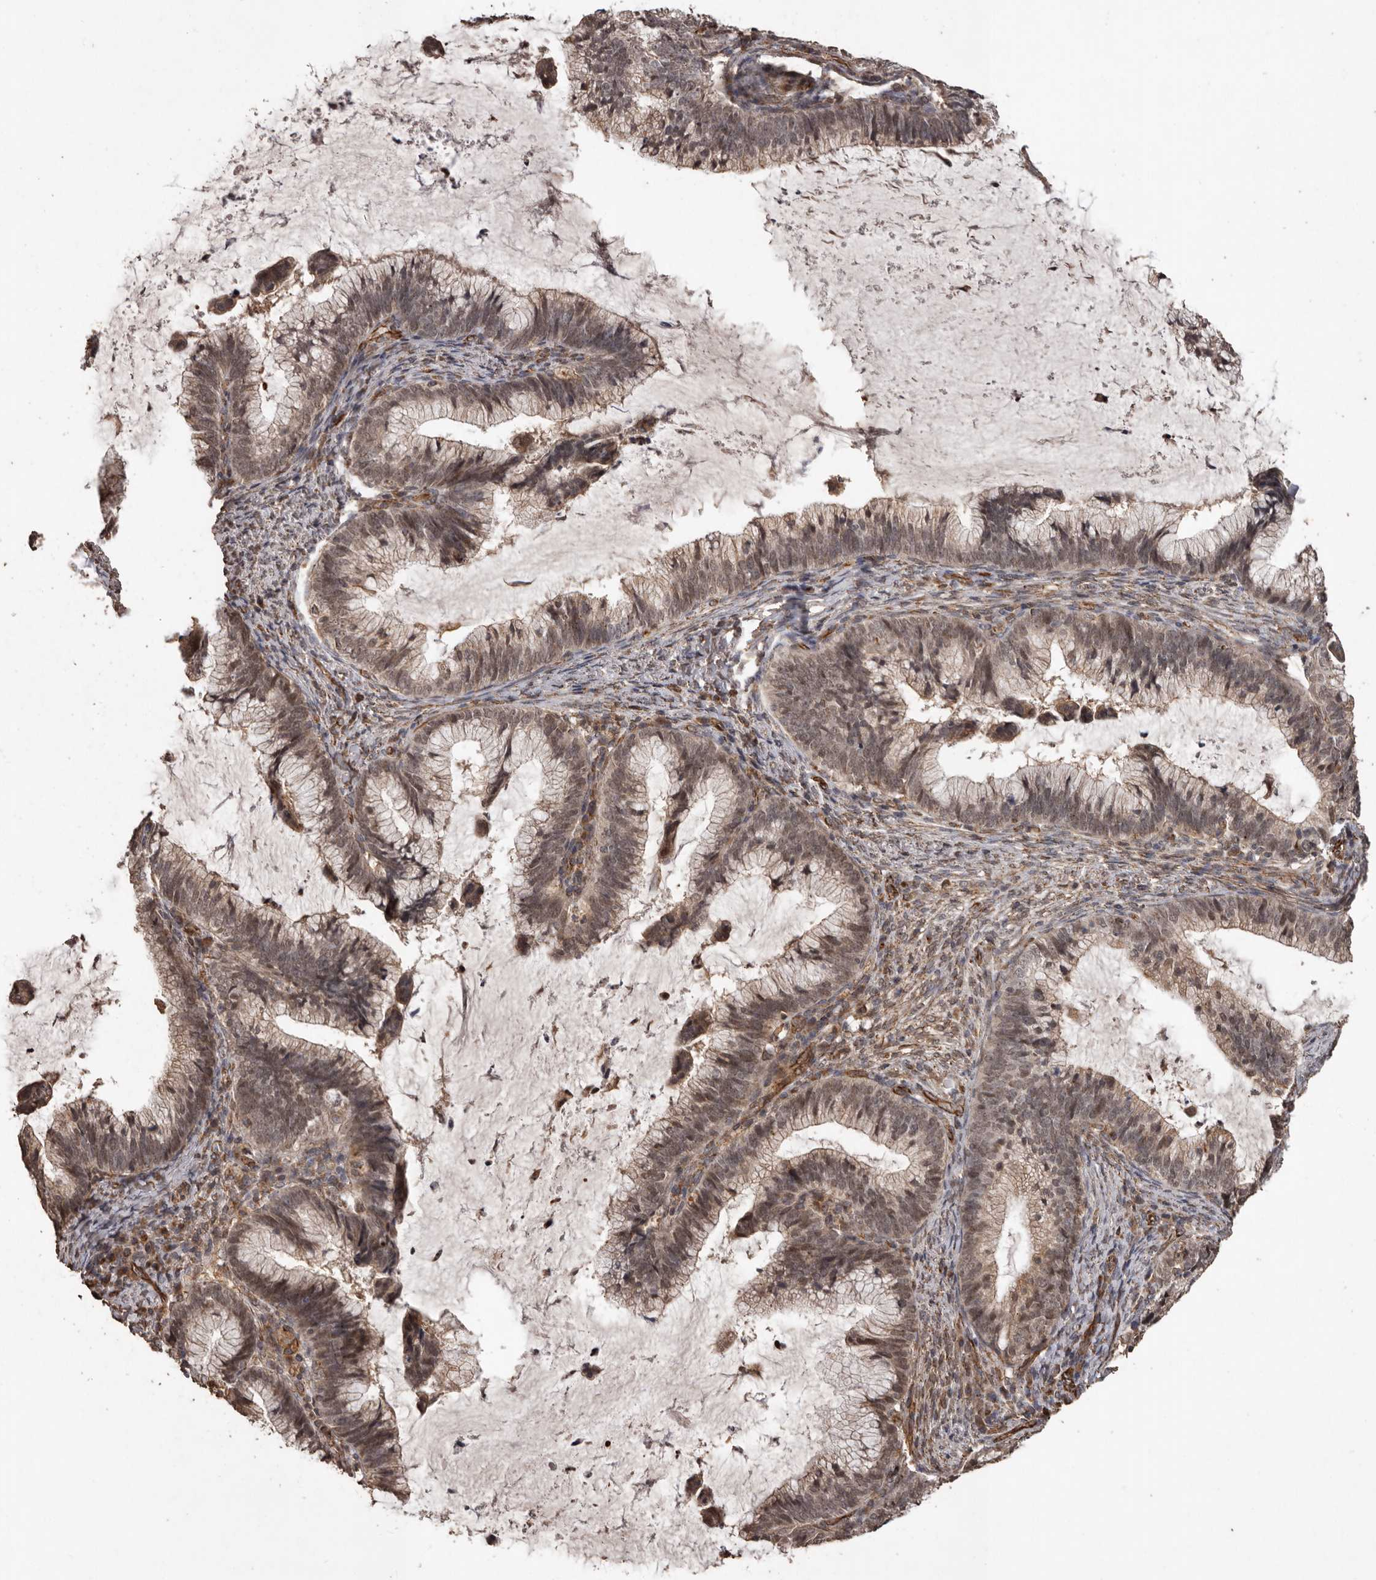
{"staining": {"intensity": "weak", "quantity": ">75%", "location": "cytoplasmic/membranous,nuclear"}, "tissue": "cervical cancer", "cell_type": "Tumor cells", "image_type": "cancer", "snomed": [{"axis": "morphology", "description": "Adenocarcinoma, NOS"}, {"axis": "topography", "description": "Cervix"}], "caption": "About >75% of tumor cells in human cervical adenocarcinoma reveal weak cytoplasmic/membranous and nuclear protein expression as visualized by brown immunohistochemical staining.", "gene": "BRAT1", "patient": {"sex": "female", "age": 36}}